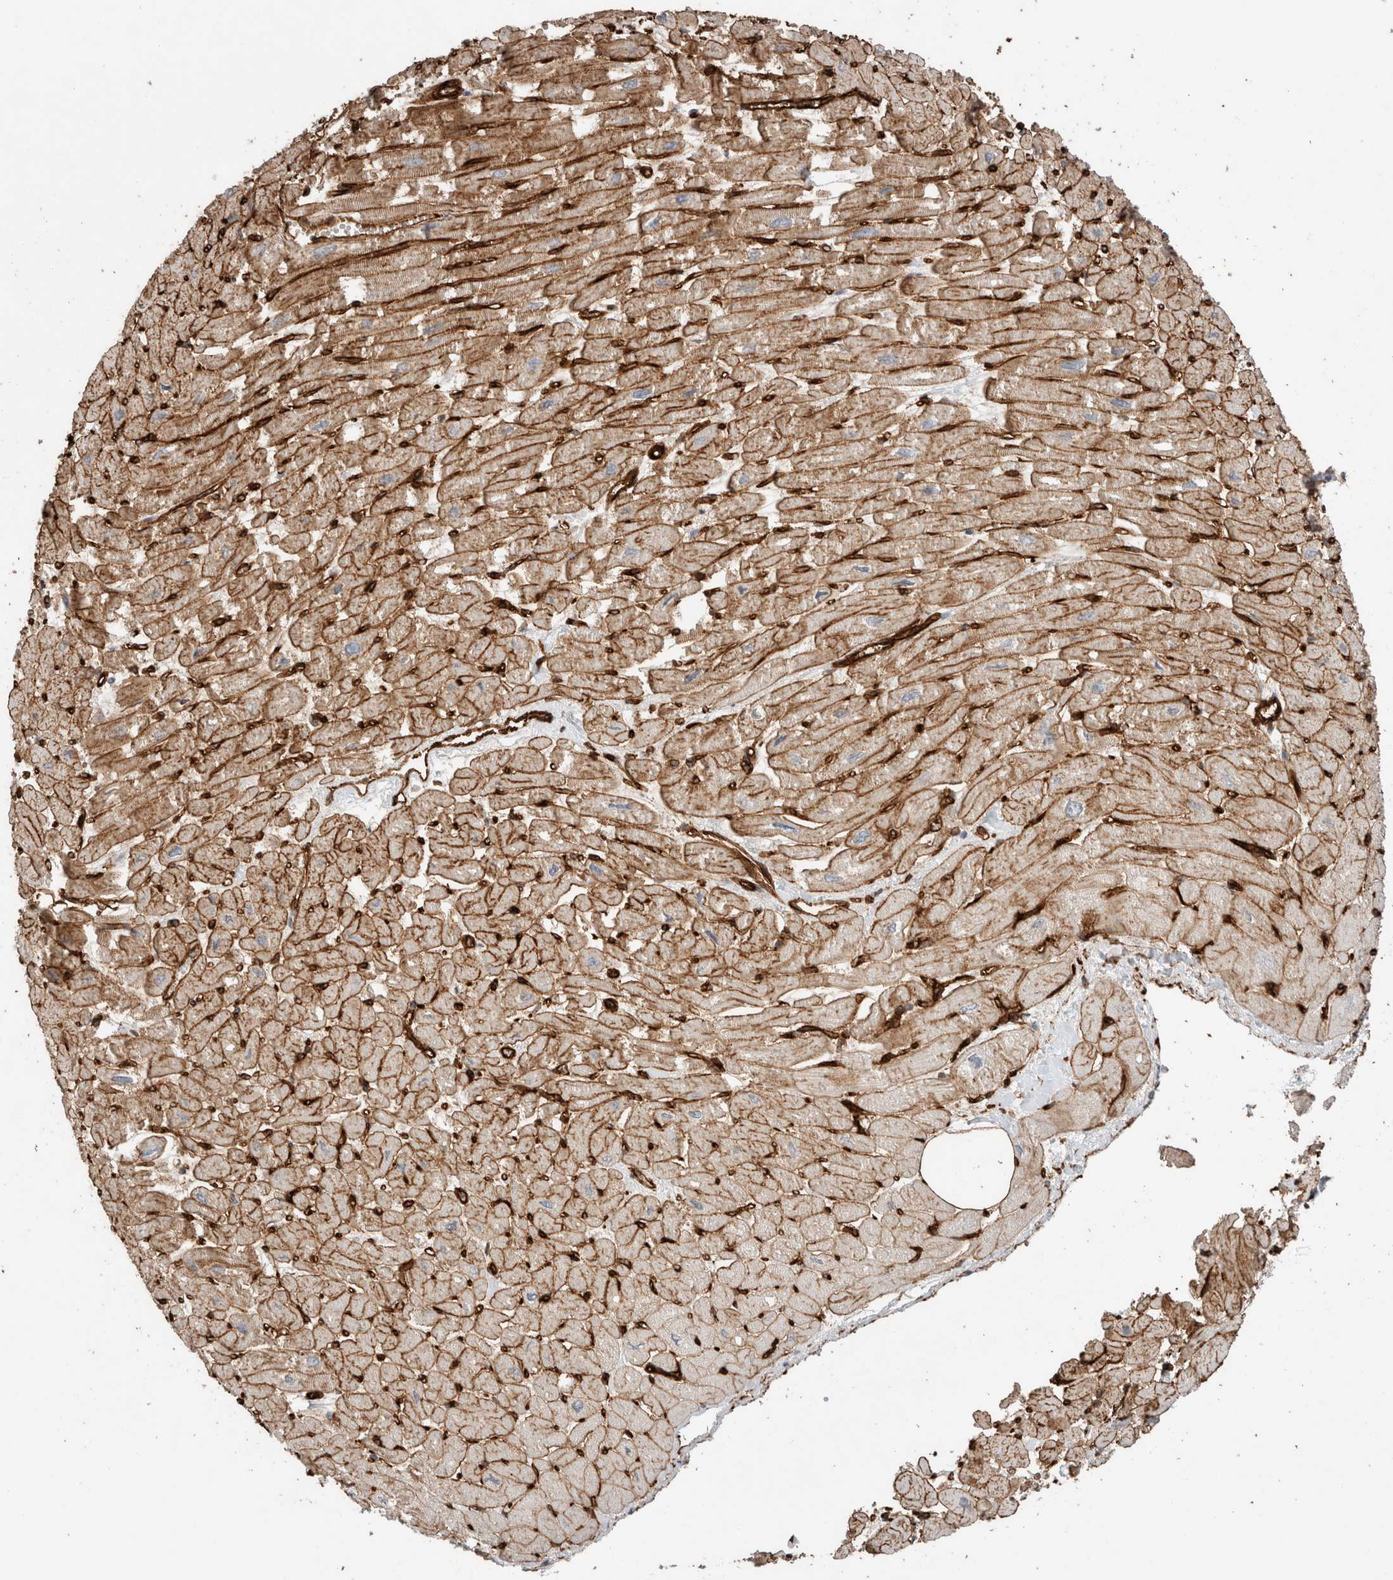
{"staining": {"intensity": "weak", "quantity": ">75%", "location": "cytoplasmic/membranous"}, "tissue": "heart muscle", "cell_type": "Cardiomyocytes", "image_type": "normal", "snomed": [{"axis": "morphology", "description": "Normal tissue, NOS"}, {"axis": "topography", "description": "Heart"}], "caption": "Human heart muscle stained with a brown dye exhibits weak cytoplasmic/membranous positive positivity in about >75% of cardiomyocytes.", "gene": "RAB32", "patient": {"sex": "male", "age": 54}}